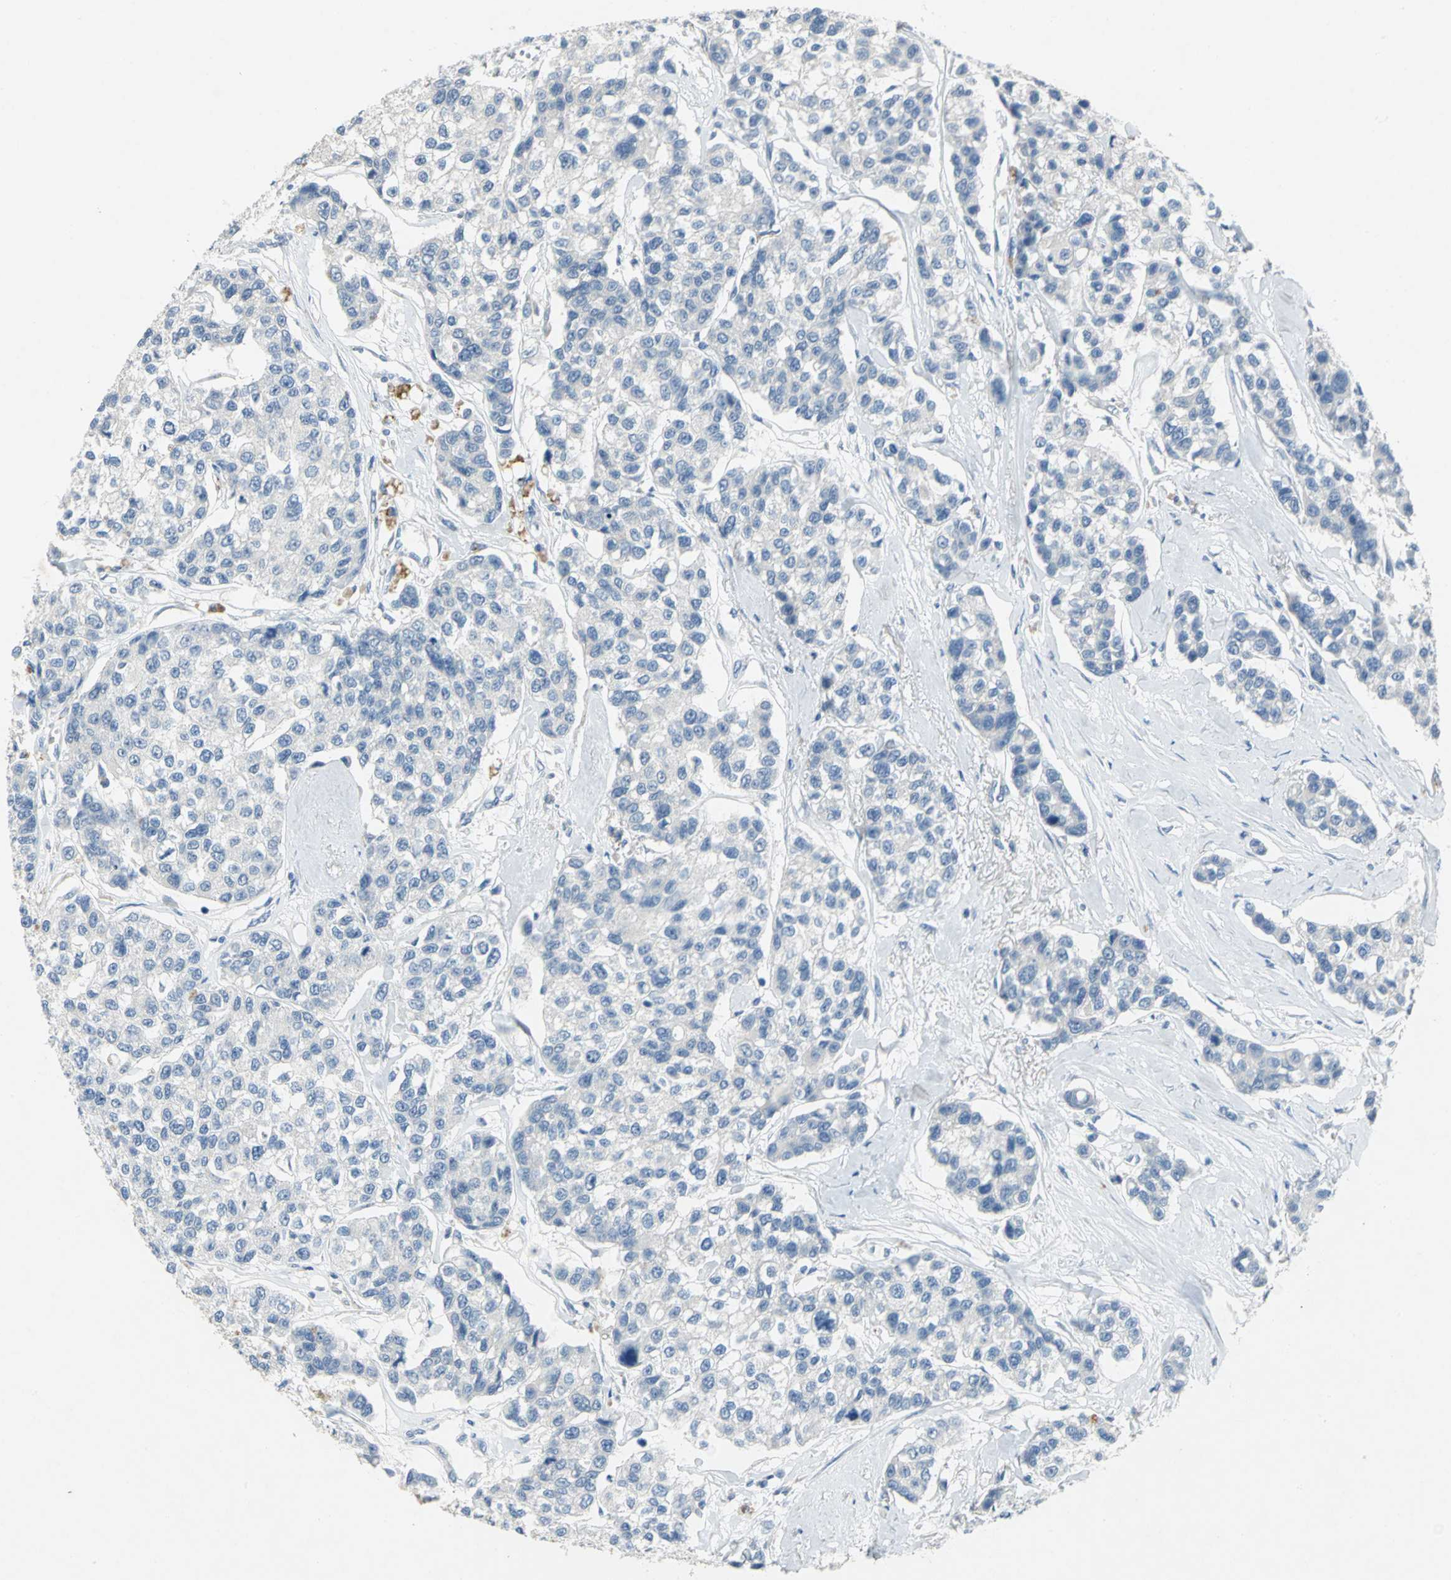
{"staining": {"intensity": "negative", "quantity": "none", "location": "none"}, "tissue": "breast cancer", "cell_type": "Tumor cells", "image_type": "cancer", "snomed": [{"axis": "morphology", "description": "Duct carcinoma"}, {"axis": "topography", "description": "Breast"}], "caption": "Micrograph shows no protein staining in tumor cells of intraductal carcinoma (breast) tissue.", "gene": "PTGDS", "patient": {"sex": "female", "age": 51}}